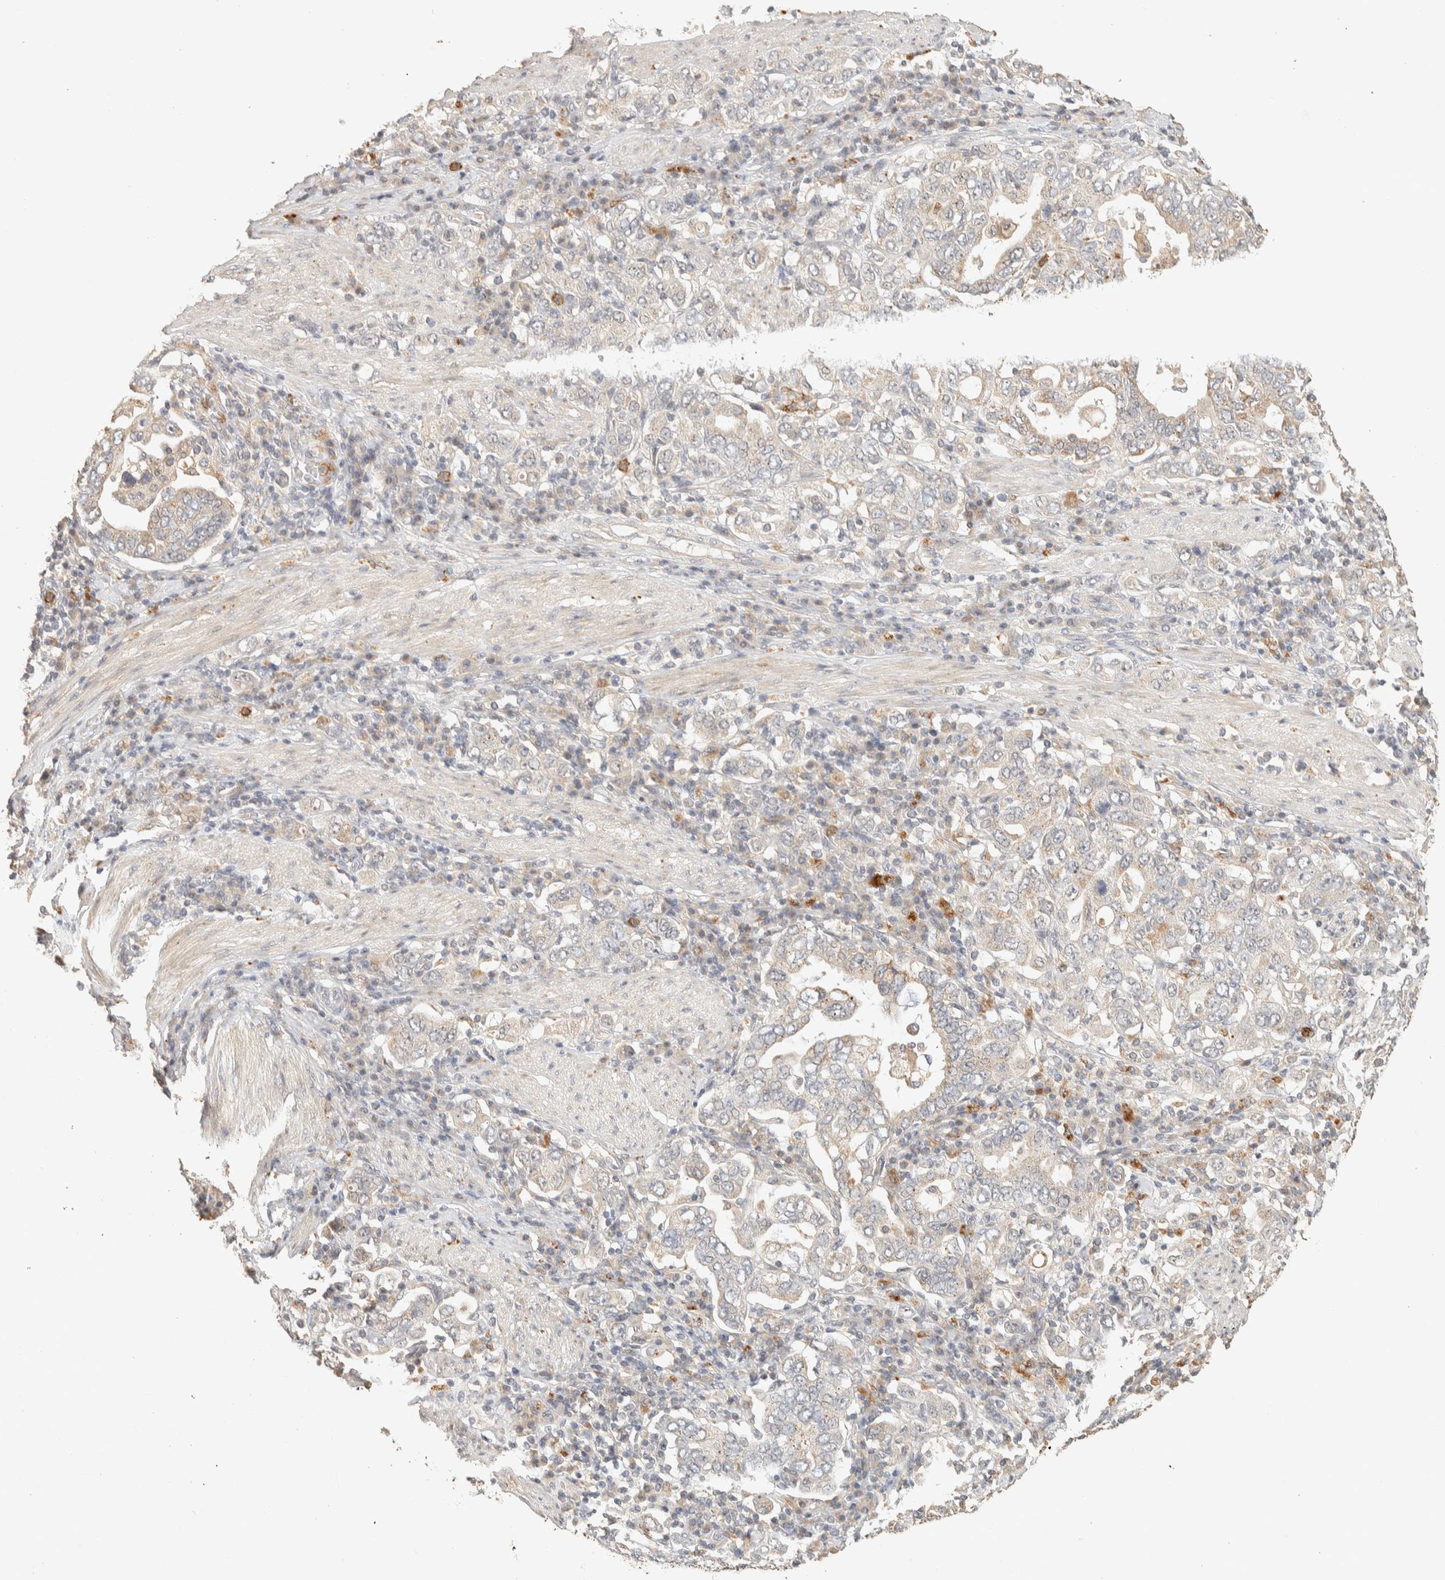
{"staining": {"intensity": "weak", "quantity": "<25%", "location": "cytoplasmic/membranous"}, "tissue": "stomach cancer", "cell_type": "Tumor cells", "image_type": "cancer", "snomed": [{"axis": "morphology", "description": "Adenocarcinoma, NOS"}, {"axis": "topography", "description": "Stomach, upper"}], "caption": "A histopathology image of human adenocarcinoma (stomach) is negative for staining in tumor cells.", "gene": "ITPA", "patient": {"sex": "male", "age": 62}}